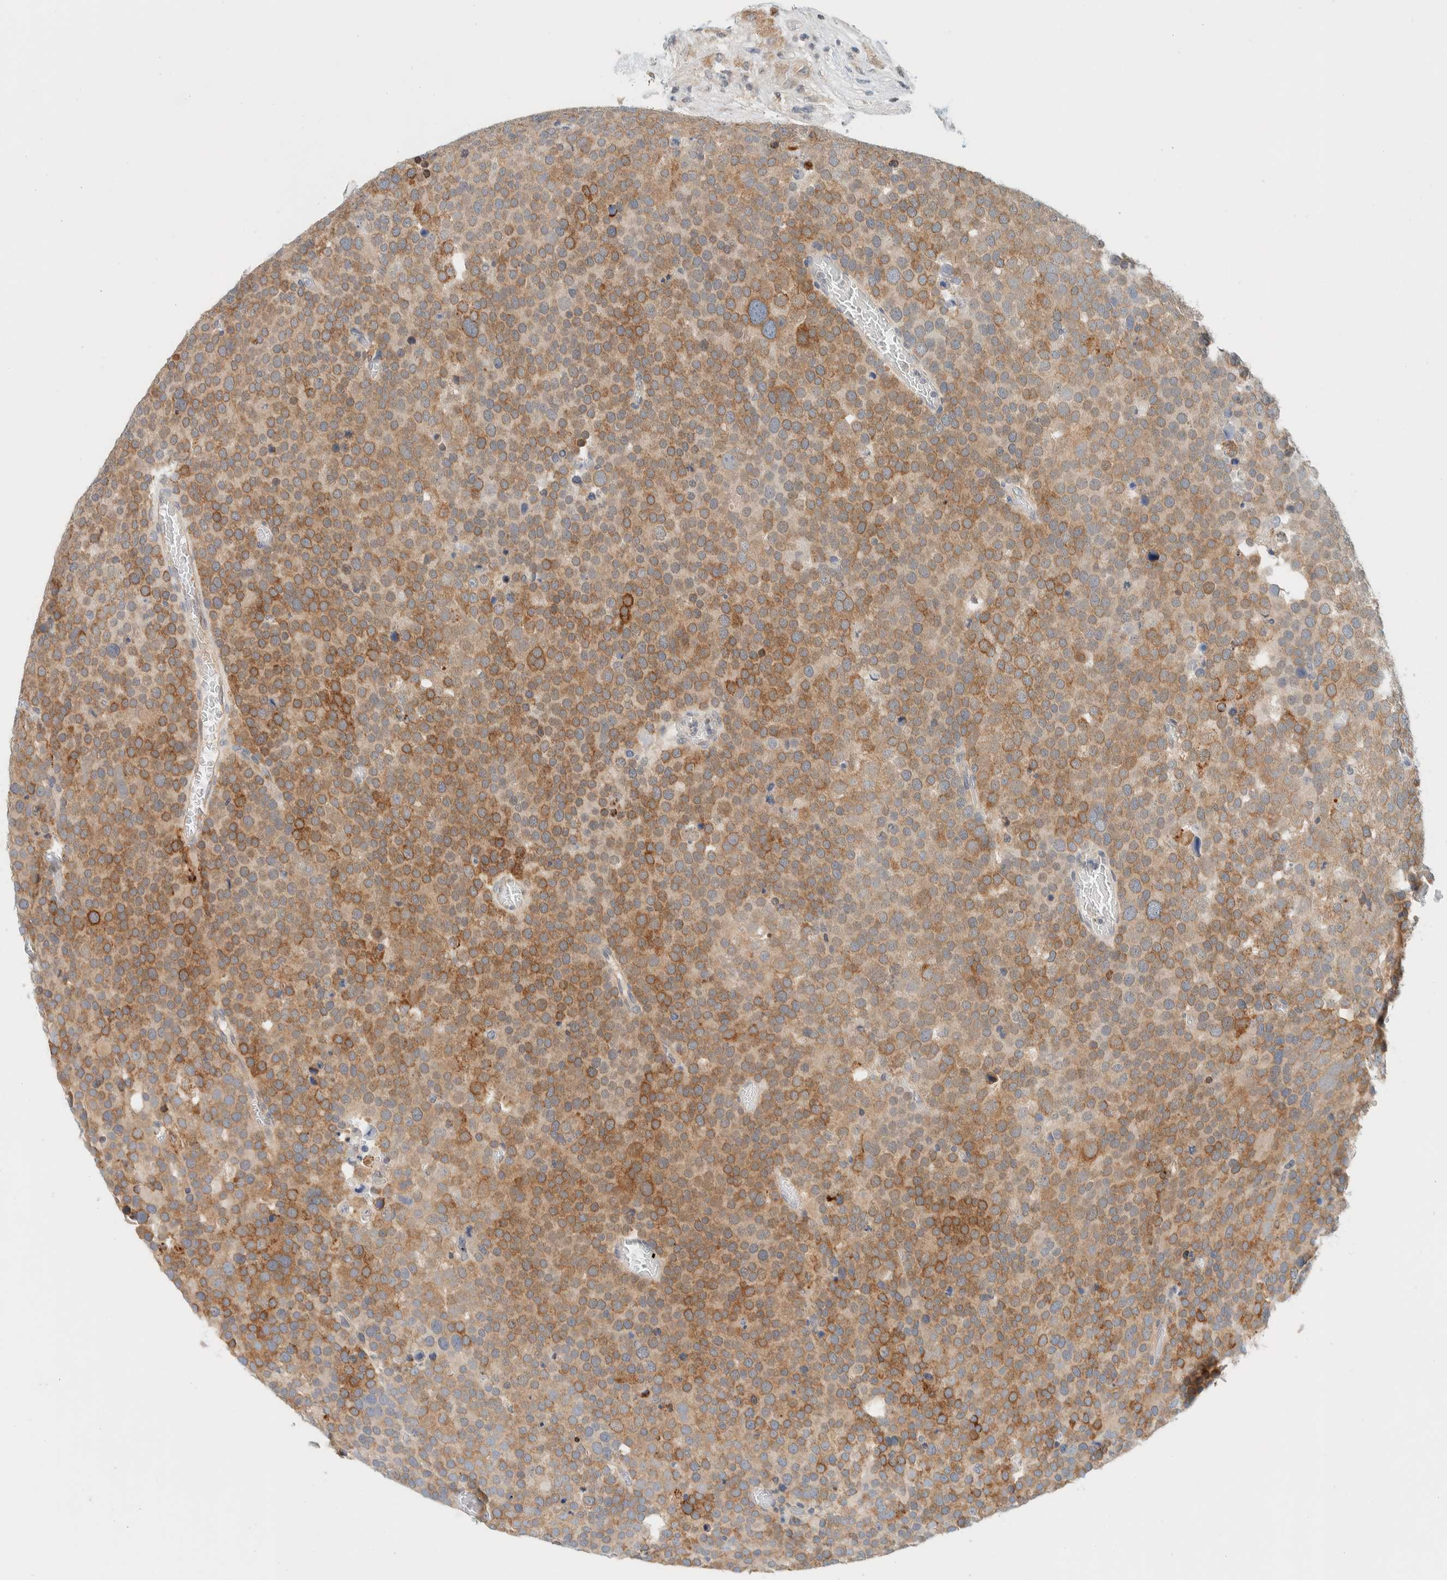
{"staining": {"intensity": "moderate", "quantity": ">75%", "location": "cytoplasmic/membranous"}, "tissue": "testis cancer", "cell_type": "Tumor cells", "image_type": "cancer", "snomed": [{"axis": "morphology", "description": "Seminoma, NOS"}, {"axis": "topography", "description": "Testis"}], "caption": "Seminoma (testis) stained for a protein (brown) displays moderate cytoplasmic/membranous positive staining in approximately >75% of tumor cells.", "gene": "SUMF2", "patient": {"sex": "male", "age": 71}}